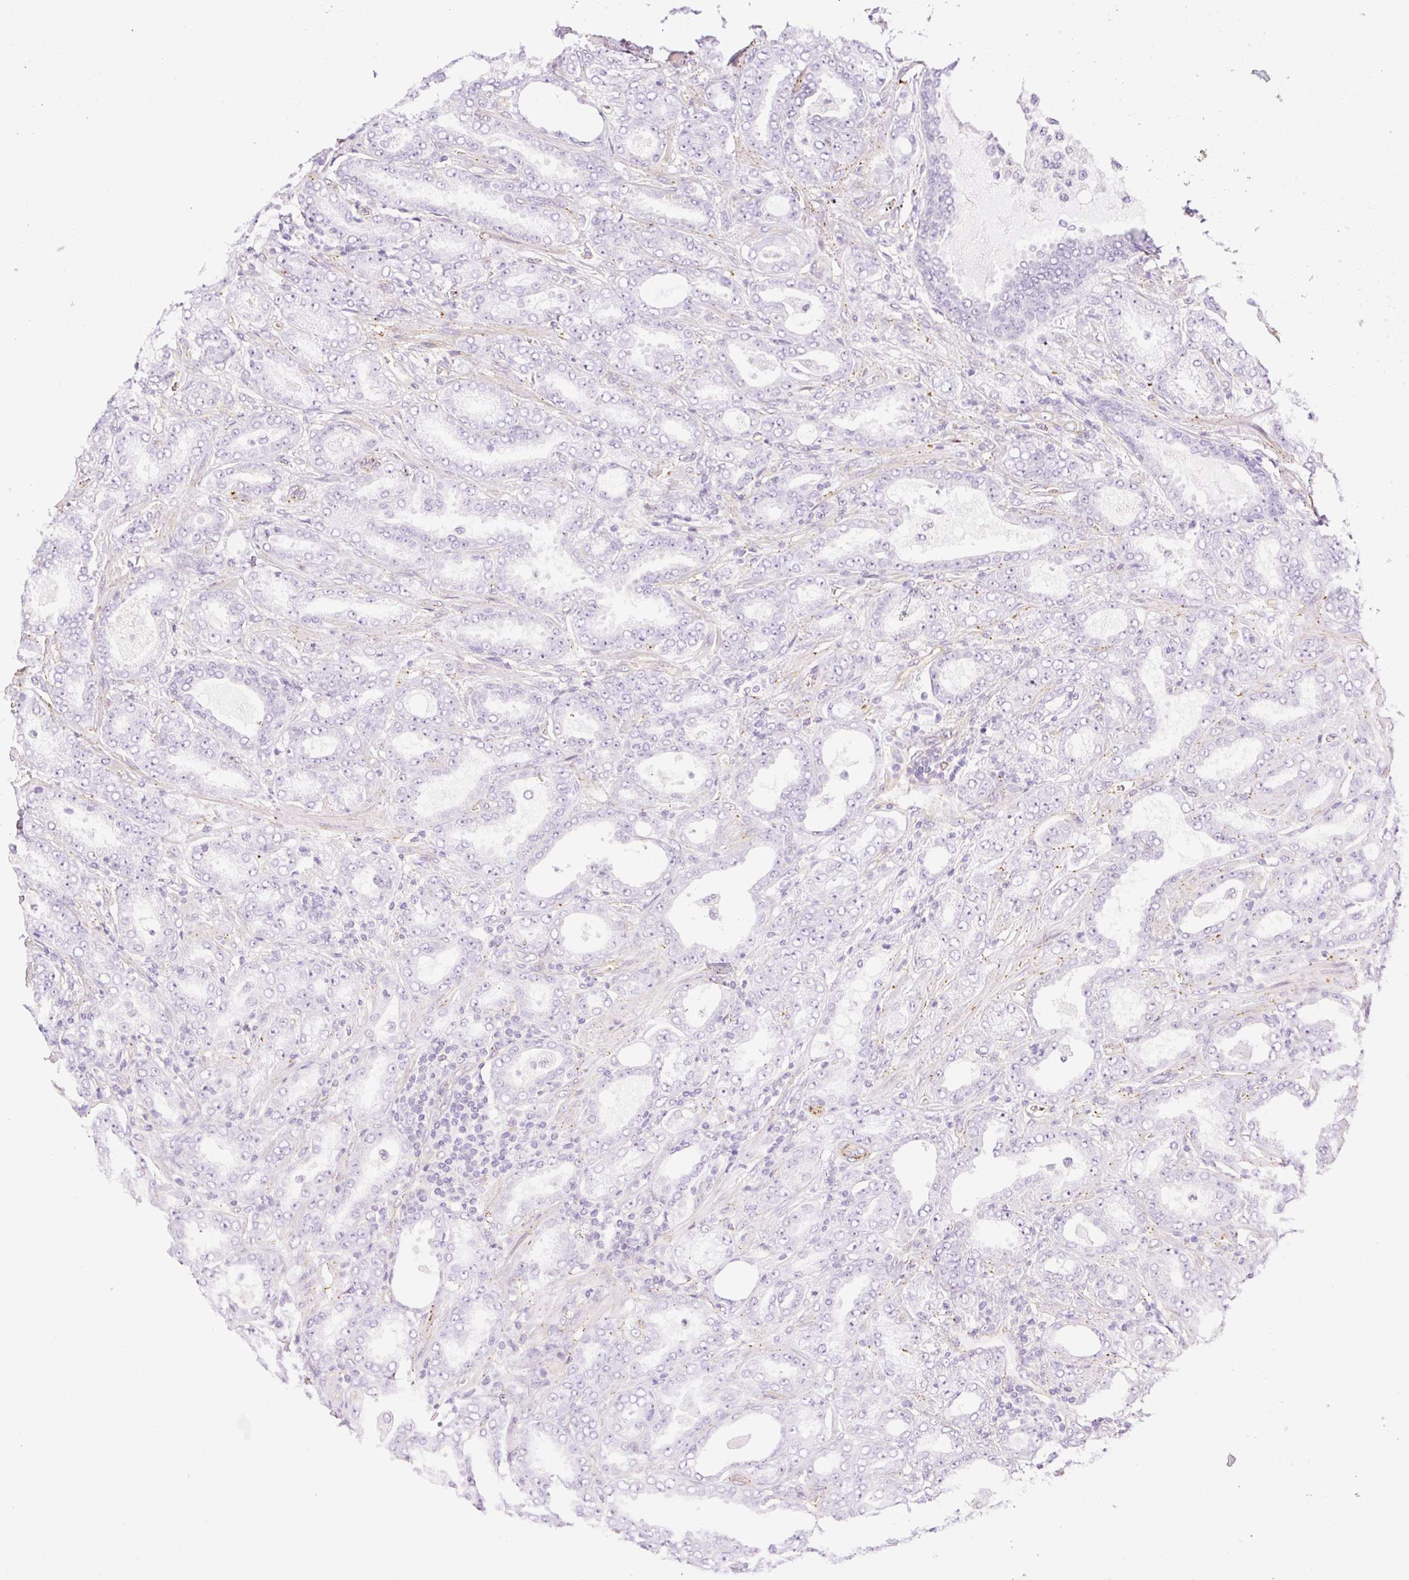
{"staining": {"intensity": "negative", "quantity": "none", "location": "none"}, "tissue": "prostate cancer", "cell_type": "Tumor cells", "image_type": "cancer", "snomed": [{"axis": "morphology", "description": "Adenocarcinoma, High grade"}, {"axis": "topography", "description": "Prostate"}], "caption": "Immunohistochemical staining of human adenocarcinoma (high-grade) (prostate) reveals no significant expression in tumor cells.", "gene": "EHD3", "patient": {"sex": "male", "age": 72}}